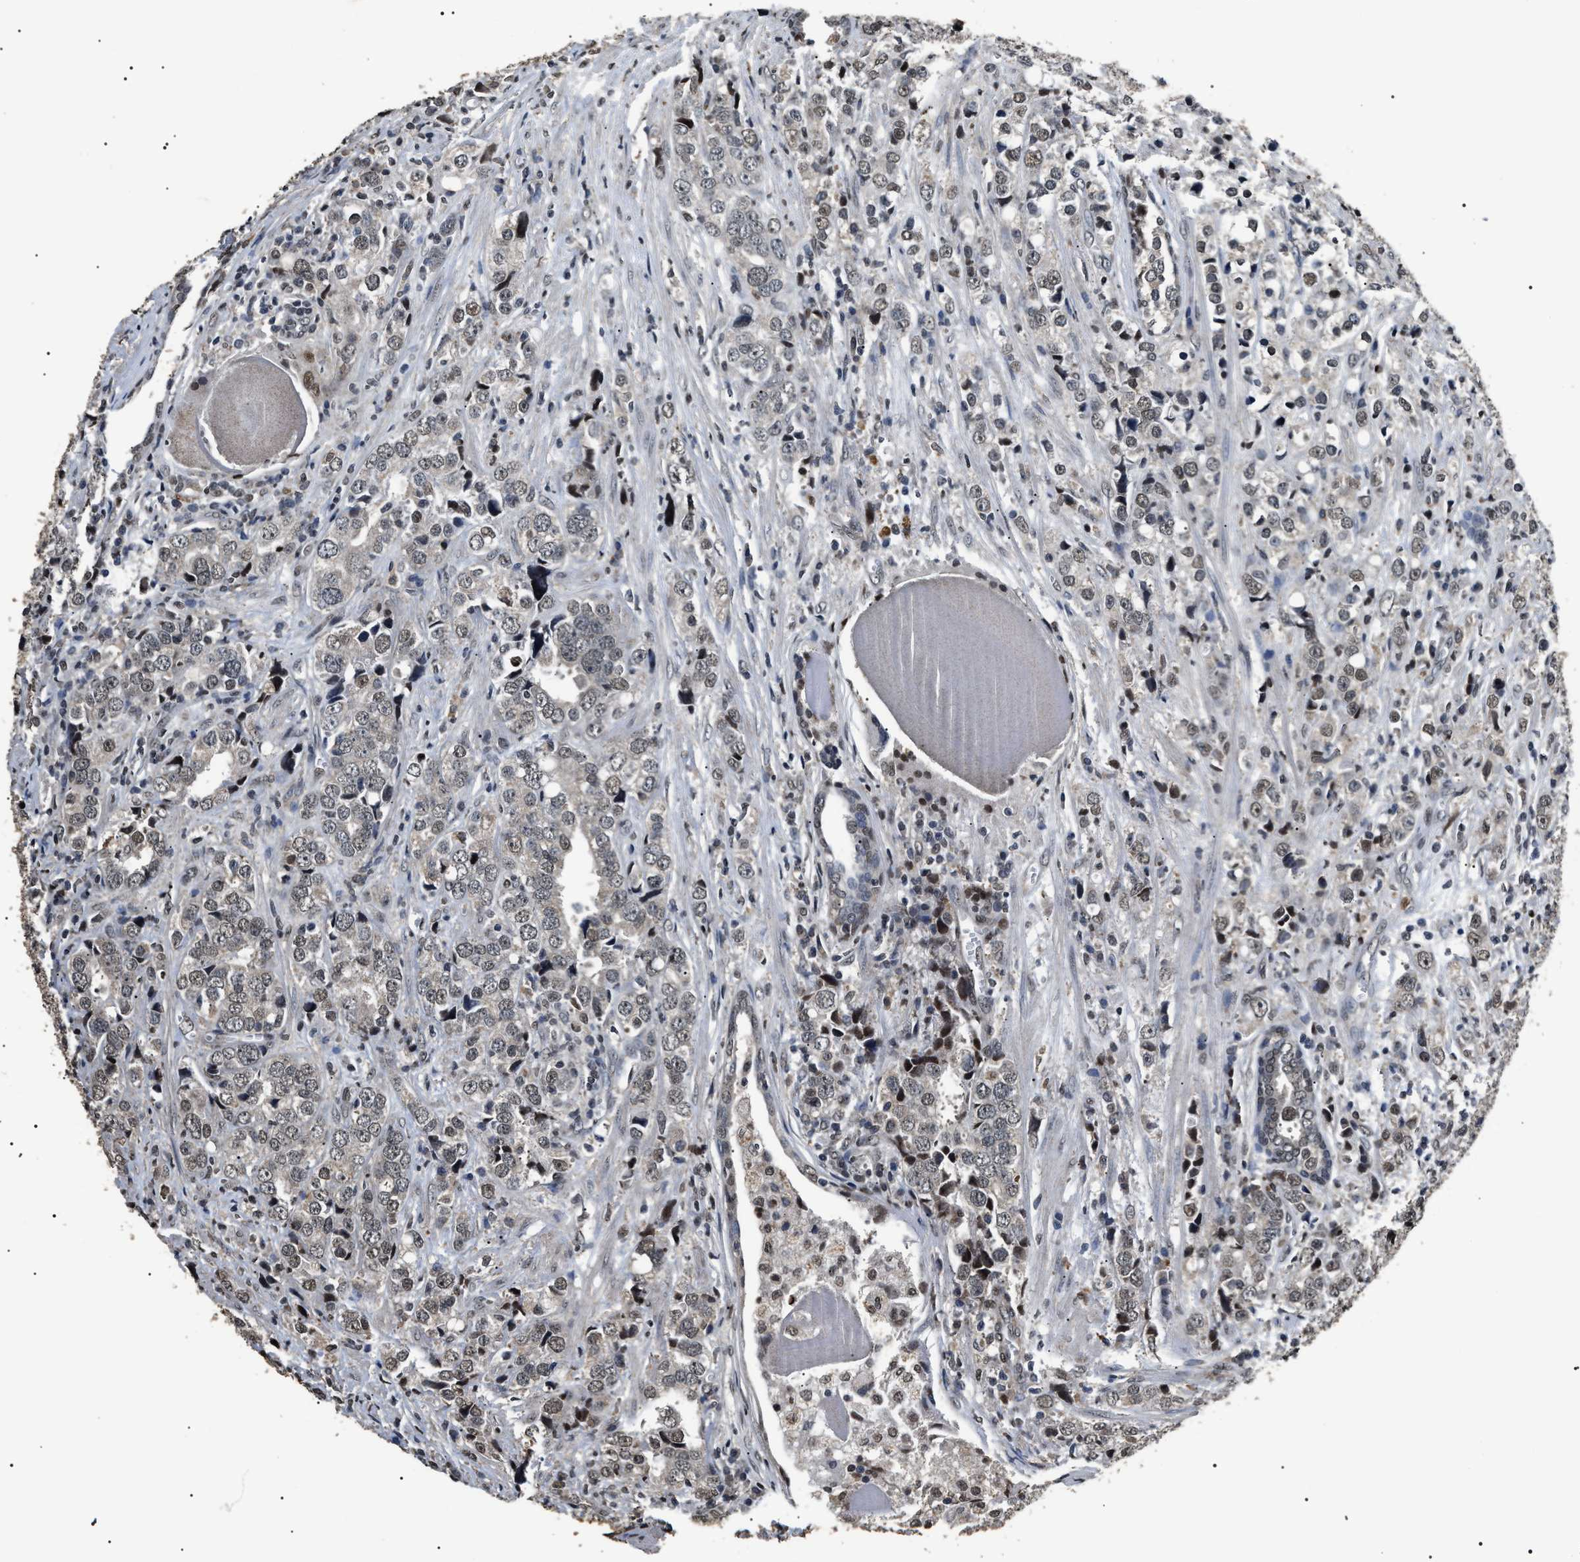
{"staining": {"intensity": "weak", "quantity": "25%-75%", "location": "nuclear"}, "tissue": "prostate cancer", "cell_type": "Tumor cells", "image_type": "cancer", "snomed": [{"axis": "morphology", "description": "Adenocarcinoma, High grade"}, {"axis": "topography", "description": "Prostate"}], "caption": "Prostate cancer (high-grade adenocarcinoma) was stained to show a protein in brown. There is low levels of weak nuclear staining in approximately 25%-75% of tumor cells.", "gene": "ANP32E", "patient": {"sex": "male", "age": 71}}